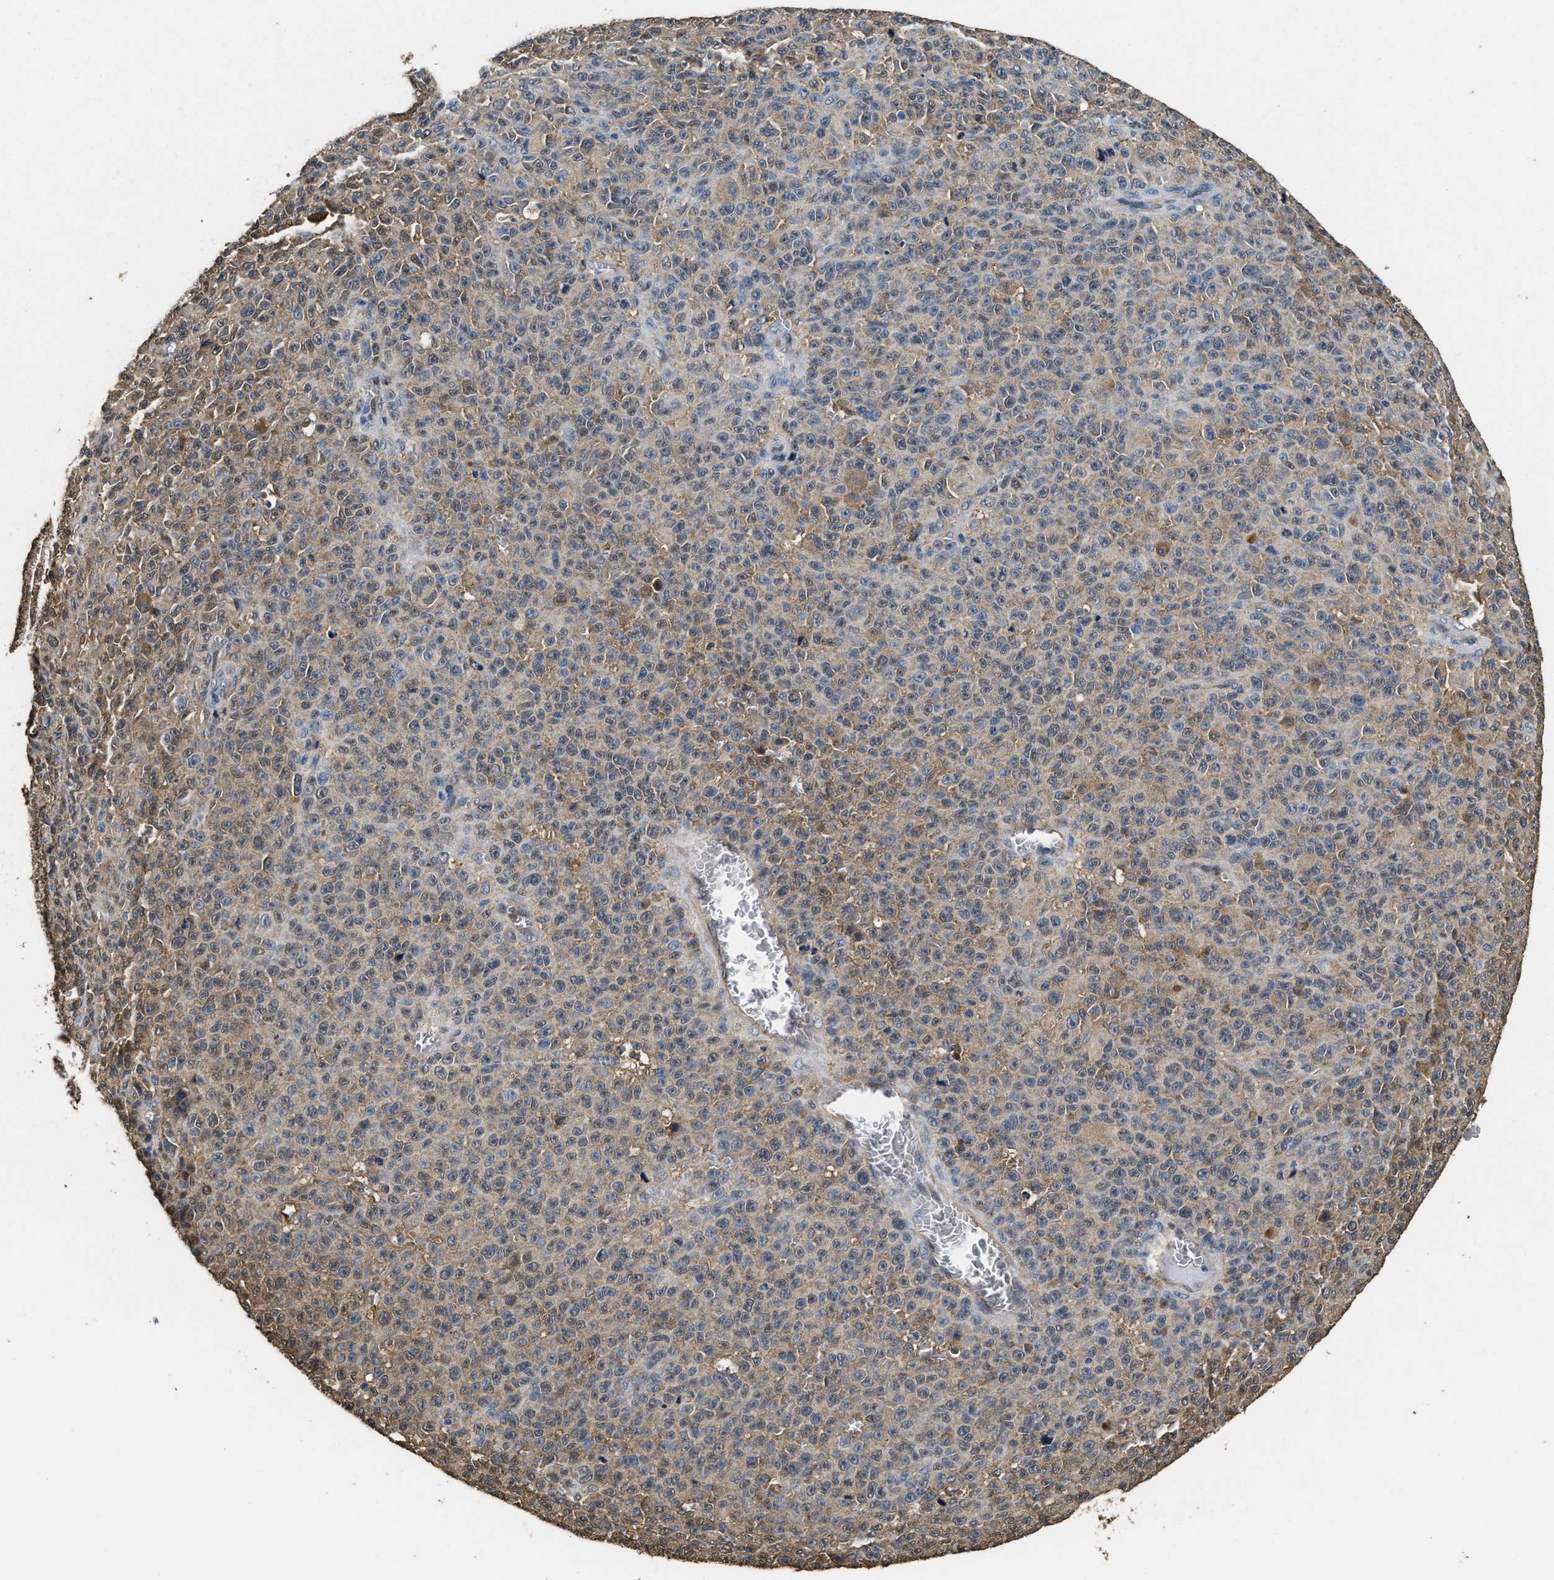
{"staining": {"intensity": "weak", "quantity": "25%-75%", "location": "cytoplasmic/membranous,nuclear"}, "tissue": "melanoma", "cell_type": "Tumor cells", "image_type": "cancer", "snomed": [{"axis": "morphology", "description": "Malignant melanoma, NOS"}, {"axis": "topography", "description": "Skin"}], "caption": "Immunohistochemistry of human malignant melanoma demonstrates low levels of weak cytoplasmic/membranous and nuclear expression in about 25%-75% of tumor cells.", "gene": "YWHAE", "patient": {"sex": "female", "age": 82}}